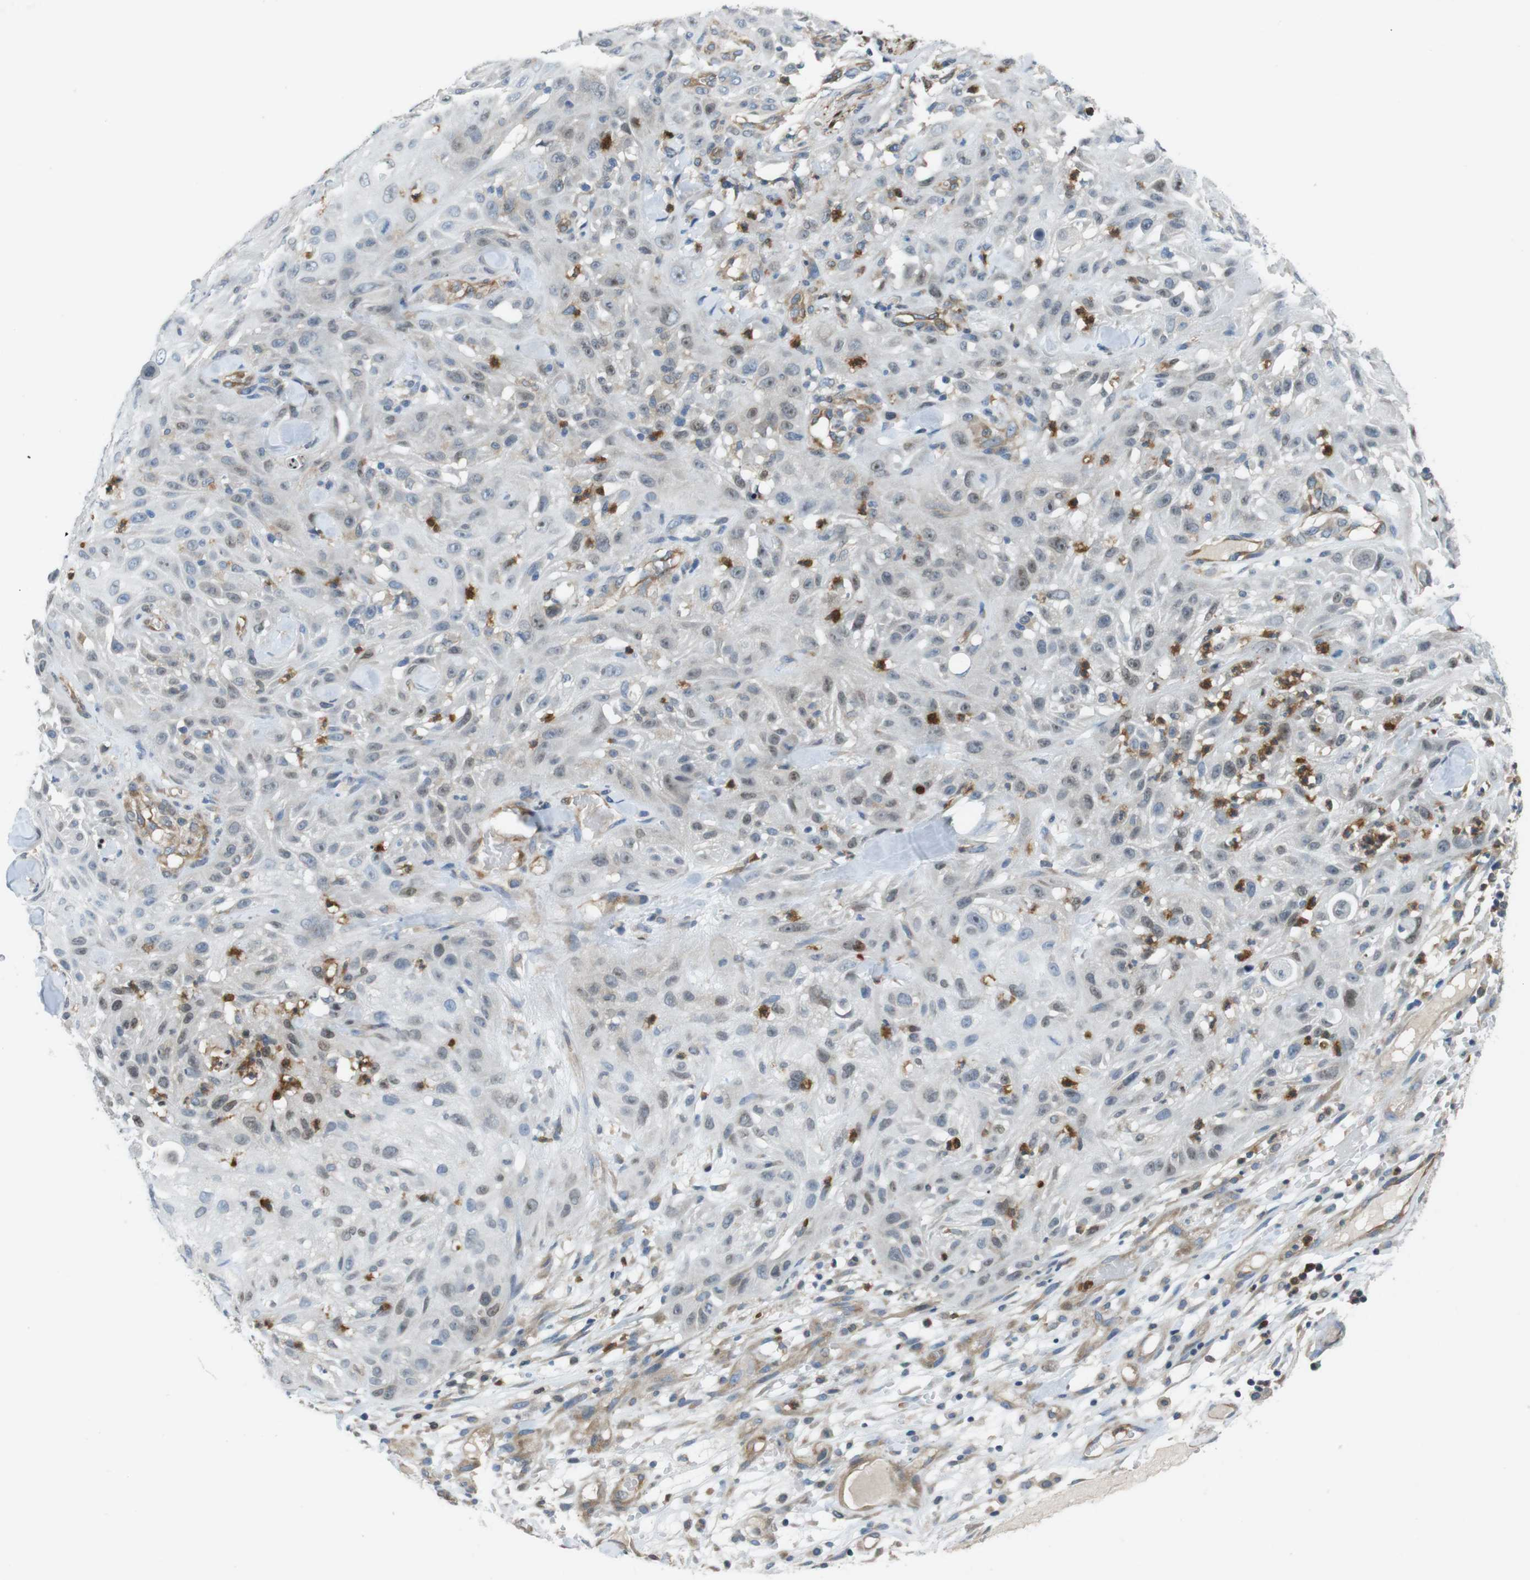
{"staining": {"intensity": "negative", "quantity": "none", "location": "none"}, "tissue": "skin cancer", "cell_type": "Tumor cells", "image_type": "cancer", "snomed": [{"axis": "morphology", "description": "Squamous cell carcinoma, NOS"}, {"axis": "topography", "description": "Skin"}], "caption": "Skin squamous cell carcinoma was stained to show a protein in brown. There is no significant expression in tumor cells. (Brightfield microscopy of DAB immunohistochemistry (IHC) at high magnification).", "gene": "PCDH10", "patient": {"sex": "male", "age": 75}}